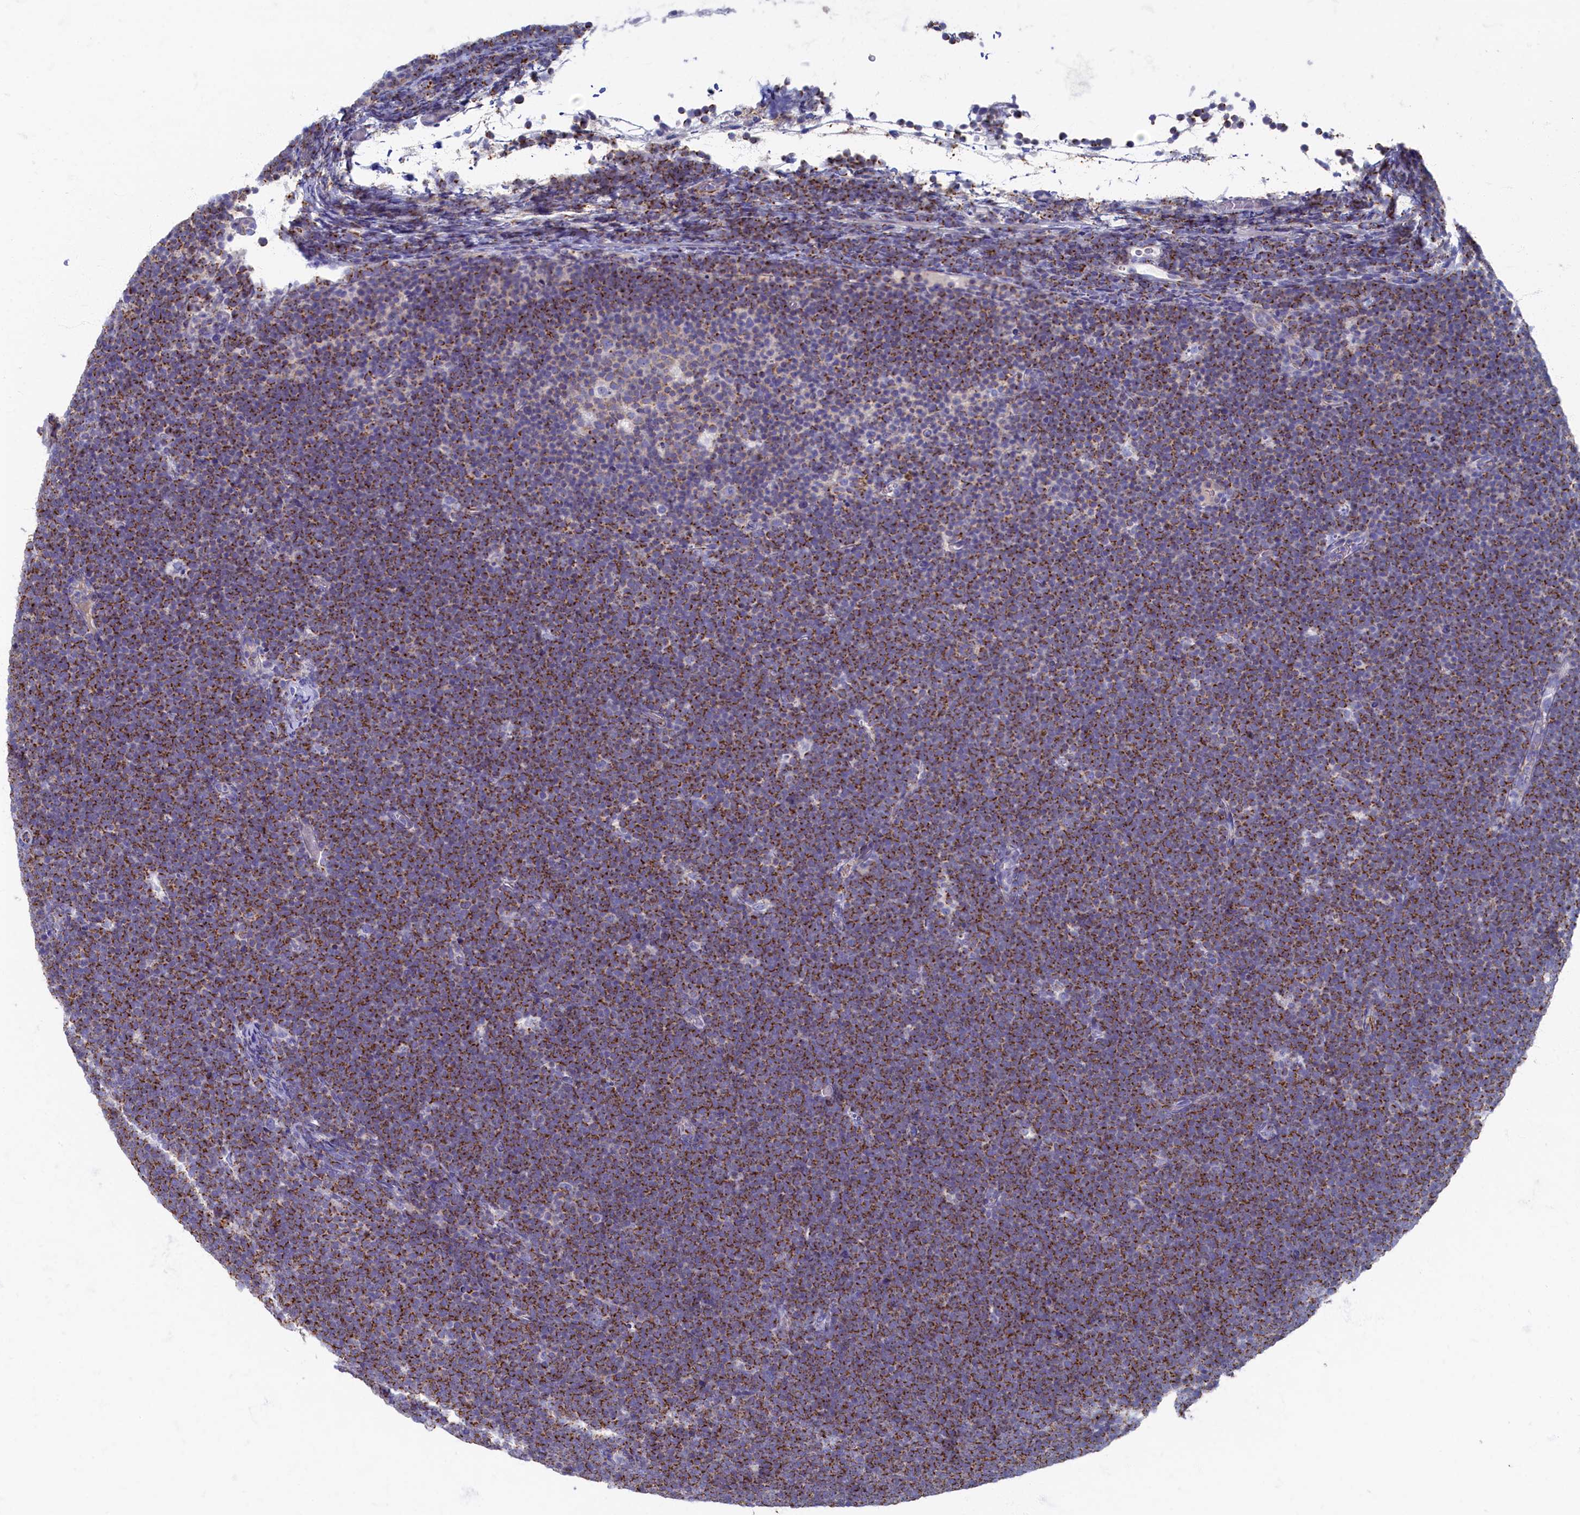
{"staining": {"intensity": "moderate", "quantity": ">75%", "location": "cytoplasmic/membranous"}, "tissue": "lymphoma", "cell_type": "Tumor cells", "image_type": "cancer", "snomed": [{"axis": "morphology", "description": "Malignant lymphoma, non-Hodgkin's type, High grade"}, {"axis": "topography", "description": "Lymph node"}], "caption": "Protein analysis of high-grade malignant lymphoma, non-Hodgkin's type tissue reveals moderate cytoplasmic/membranous positivity in about >75% of tumor cells.", "gene": "OCIAD2", "patient": {"sex": "male", "age": 13}}